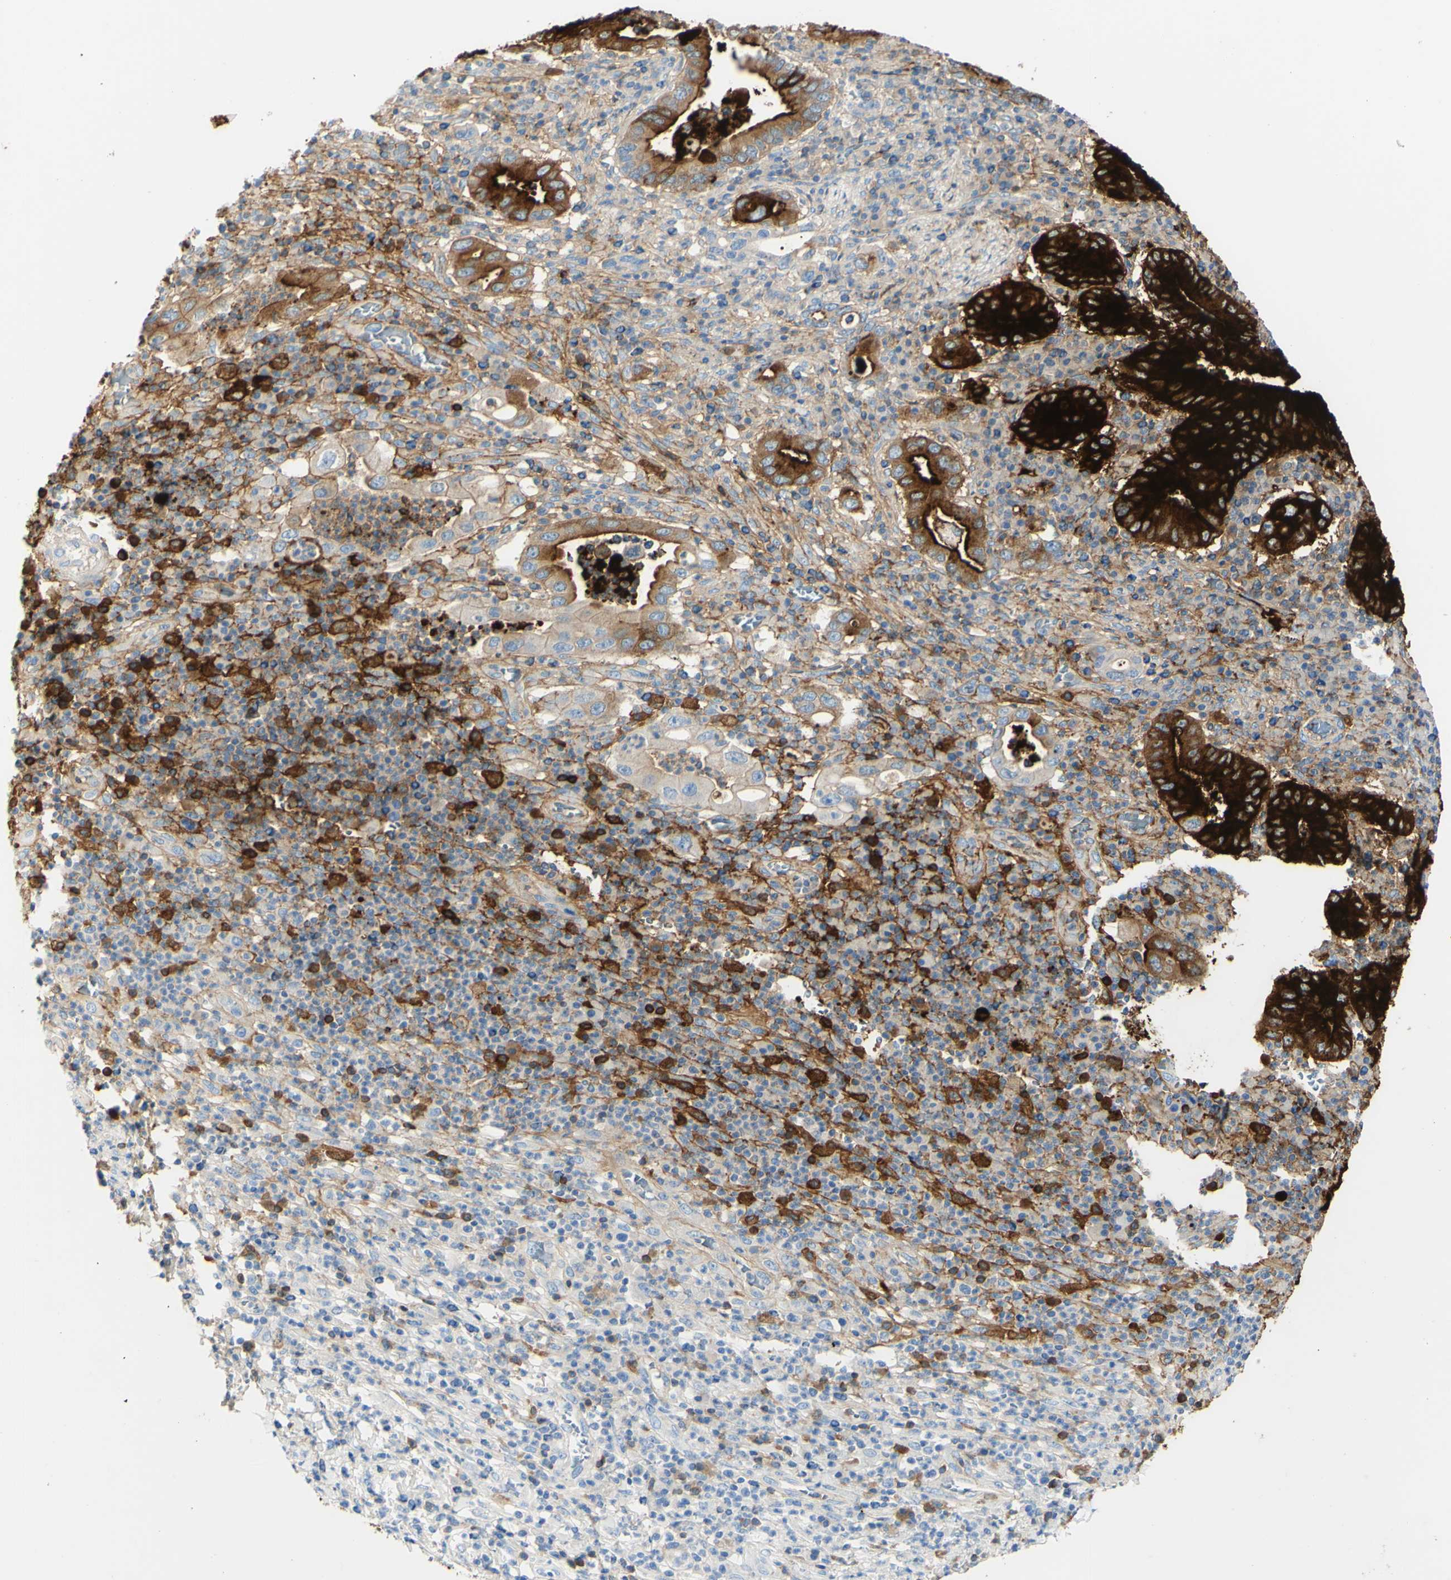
{"staining": {"intensity": "strong", "quantity": ">75%", "location": "cytoplasmic/membranous"}, "tissue": "stomach cancer", "cell_type": "Tumor cells", "image_type": "cancer", "snomed": [{"axis": "morphology", "description": "Normal tissue, NOS"}, {"axis": "morphology", "description": "Adenocarcinoma, NOS"}, {"axis": "topography", "description": "Esophagus"}, {"axis": "topography", "description": "Stomach, upper"}, {"axis": "topography", "description": "Peripheral nerve tissue"}], "caption": "DAB immunohistochemical staining of adenocarcinoma (stomach) displays strong cytoplasmic/membranous protein staining in about >75% of tumor cells.", "gene": "PIGR", "patient": {"sex": "male", "age": 62}}